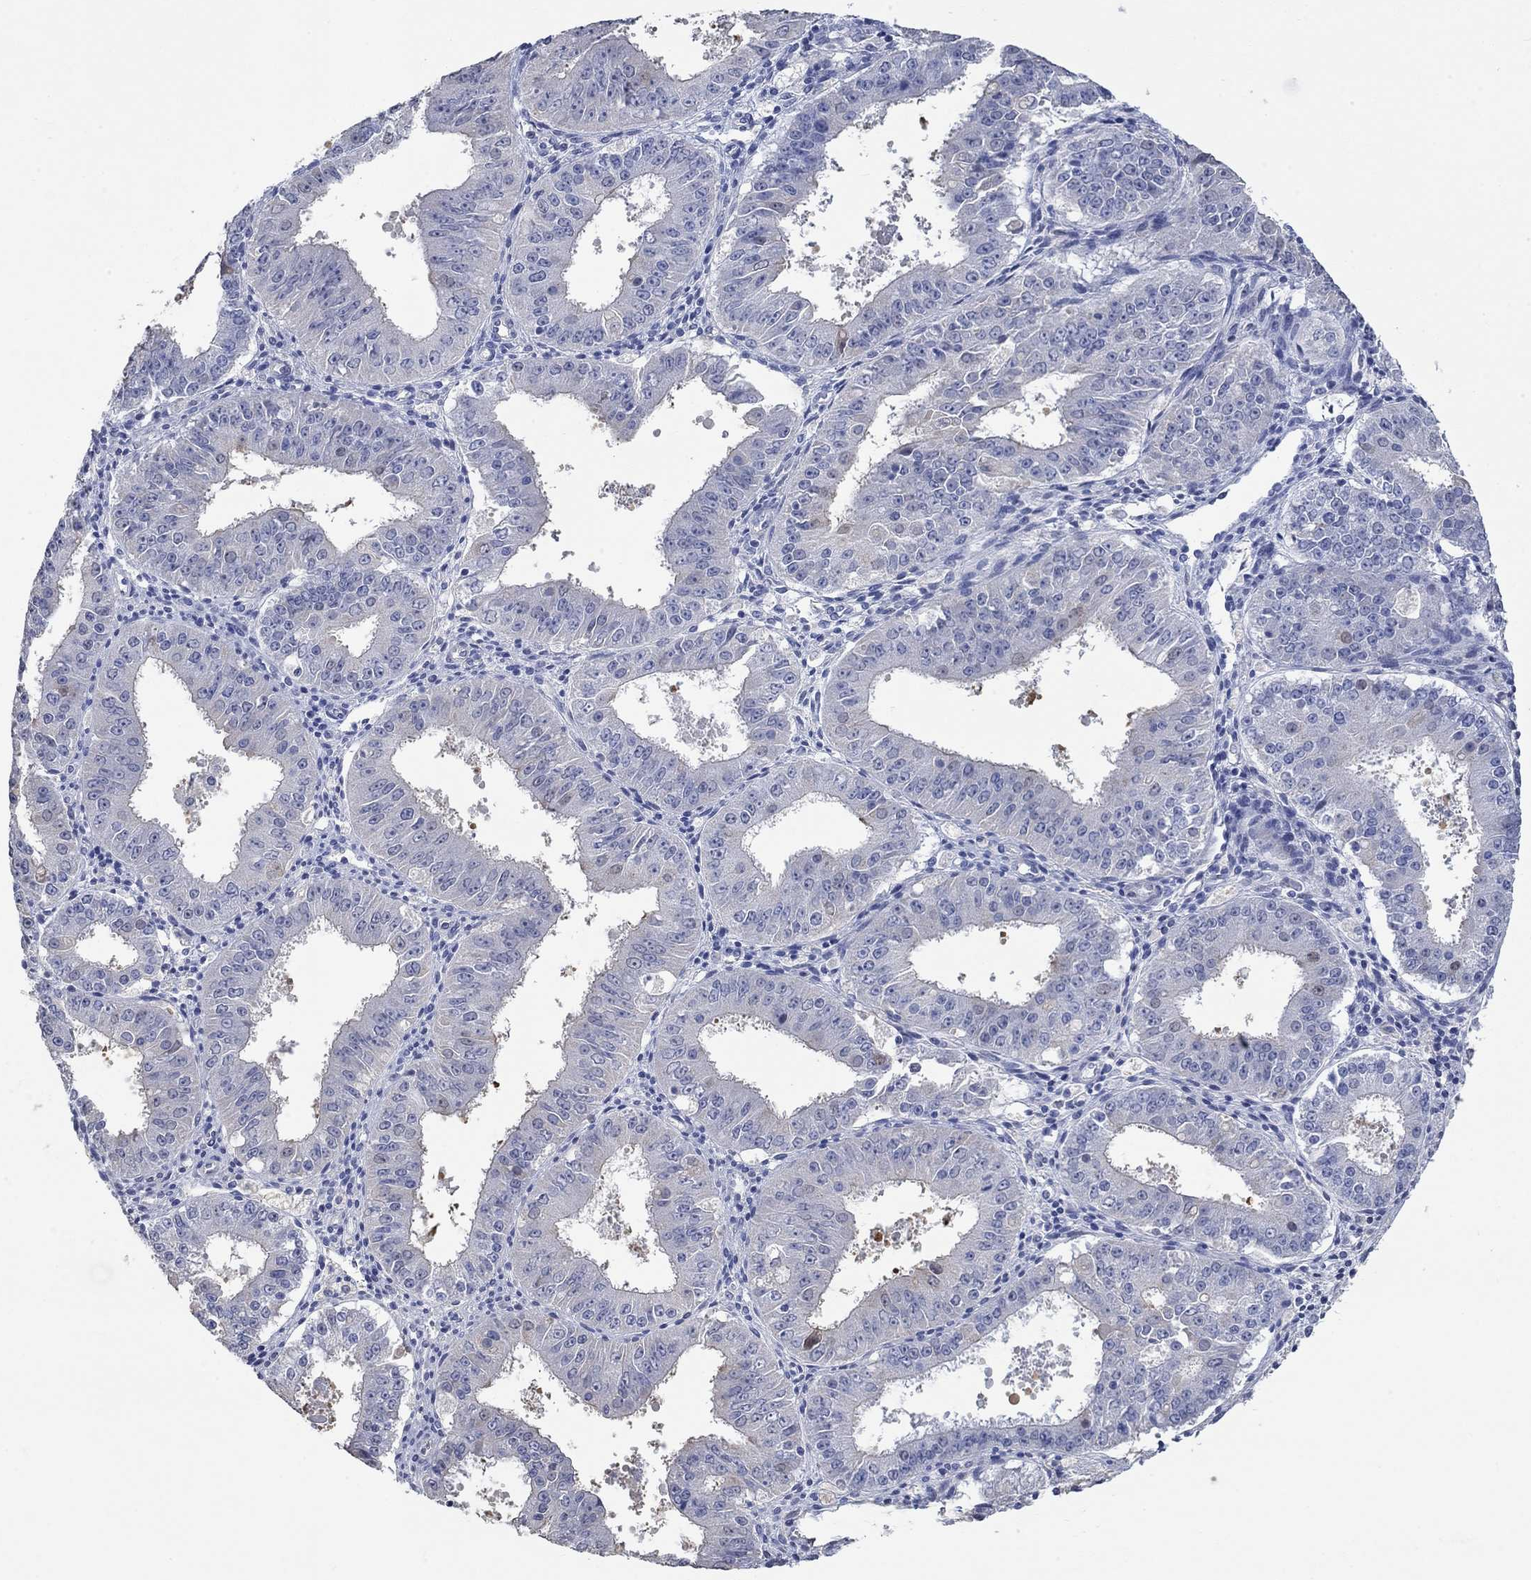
{"staining": {"intensity": "negative", "quantity": "none", "location": "none"}, "tissue": "ovarian cancer", "cell_type": "Tumor cells", "image_type": "cancer", "snomed": [{"axis": "morphology", "description": "Carcinoma, endometroid"}, {"axis": "topography", "description": "Ovary"}], "caption": "Ovarian cancer (endometroid carcinoma) was stained to show a protein in brown. There is no significant expression in tumor cells. Nuclei are stained in blue.", "gene": "PNMA5", "patient": {"sex": "female", "age": 42}}